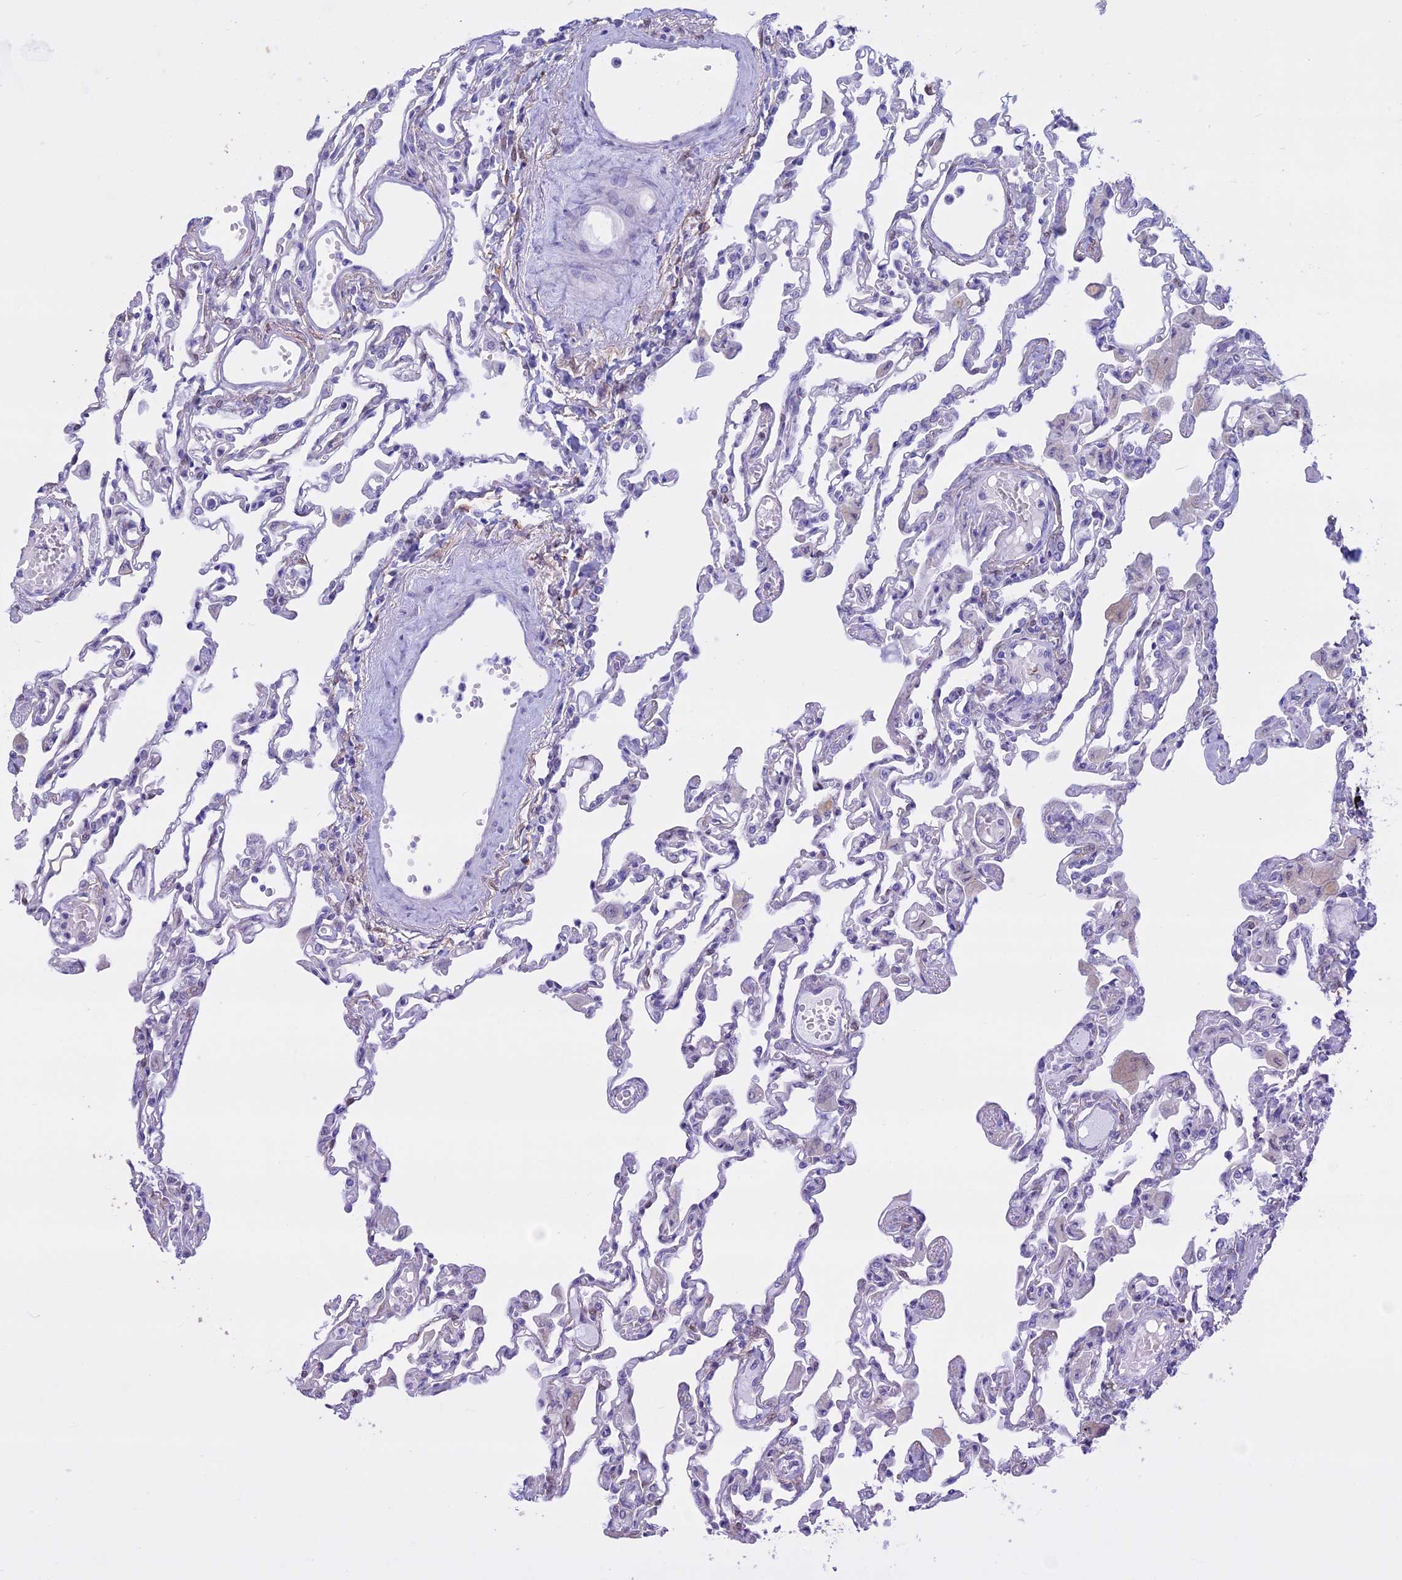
{"staining": {"intensity": "negative", "quantity": "none", "location": "none"}, "tissue": "lung", "cell_type": "Alveolar cells", "image_type": "normal", "snomed": [{"axis": "morphology", "description": "Normal tissue, NOS"}, {"axis": "topography", "description": "Bronchus"}, {"axis": "topography", "description": "Lung"}], "caption": "This histopathology image is of unremarkable lung stained with immunohistochemistry (IHC) to label a protein in brown with the nuclei are counter-stained blue. There is no expression in alveolar cells.", "gene": "LHFPL2", "patient": {"sex": "female", "age": 49}}